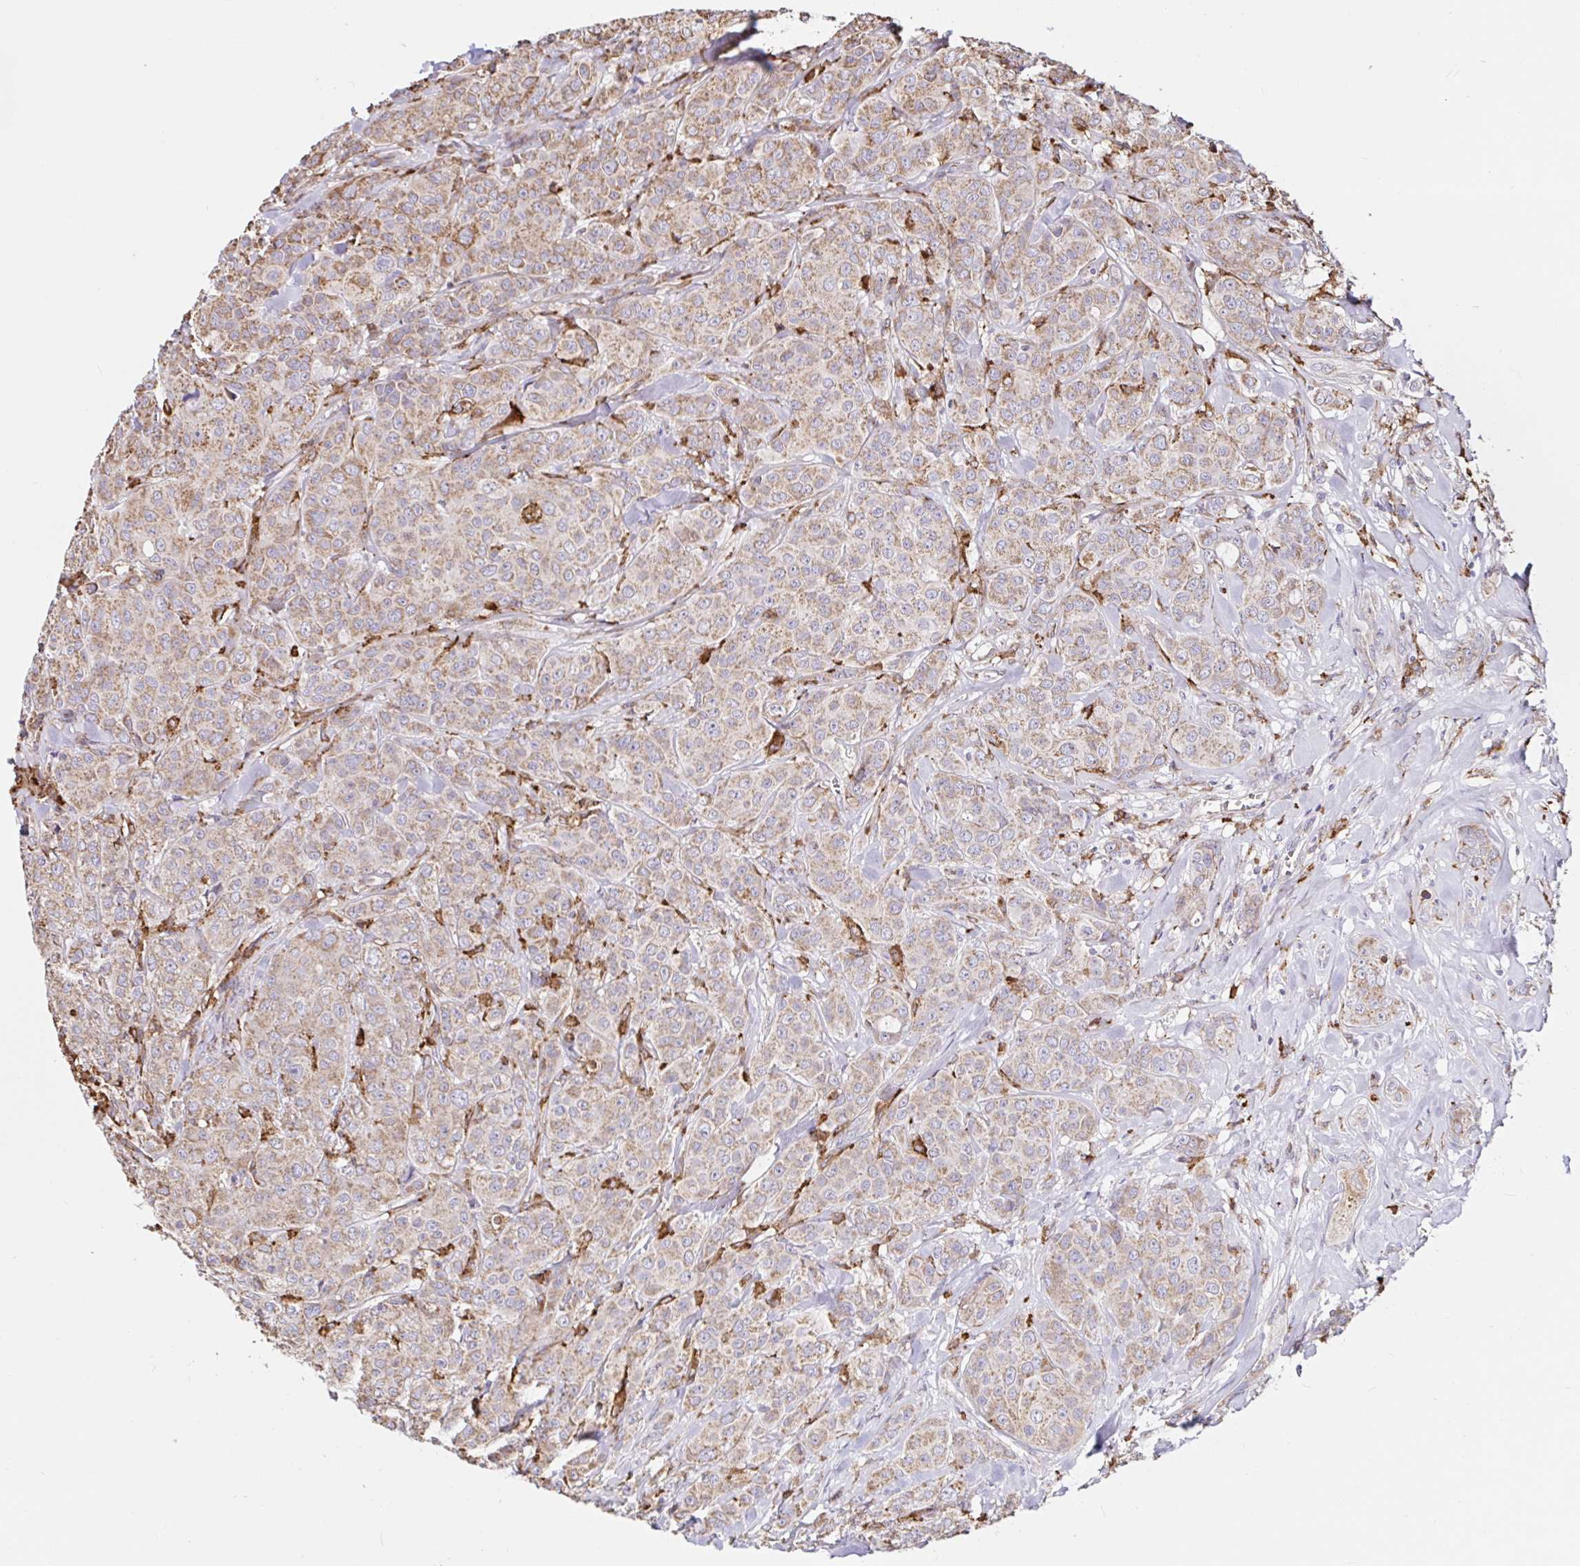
{"staining": {"intensity": "moderate", "quantity": ">75%", "location": "cytoplasmic/membranous"}, "tissue": "breast cancer", "cell_type": "Tumor cells", "image_type": "cancer", "snomed": [{"axis": "morphology", "description": "Normal tissue, NOS"}, {"axis": "morphology", "description": "Duct carcinoma"}, {"axis": "topography", "description": "Breast"}], "caption": "This is an image of IHC staining of intraductal carcinoma (breast), which shows moderate staining in the cytoplasmic/membranous of tumor cells.", "gene": "MSR1", "patient": {"sex": "female", "age": 43}}